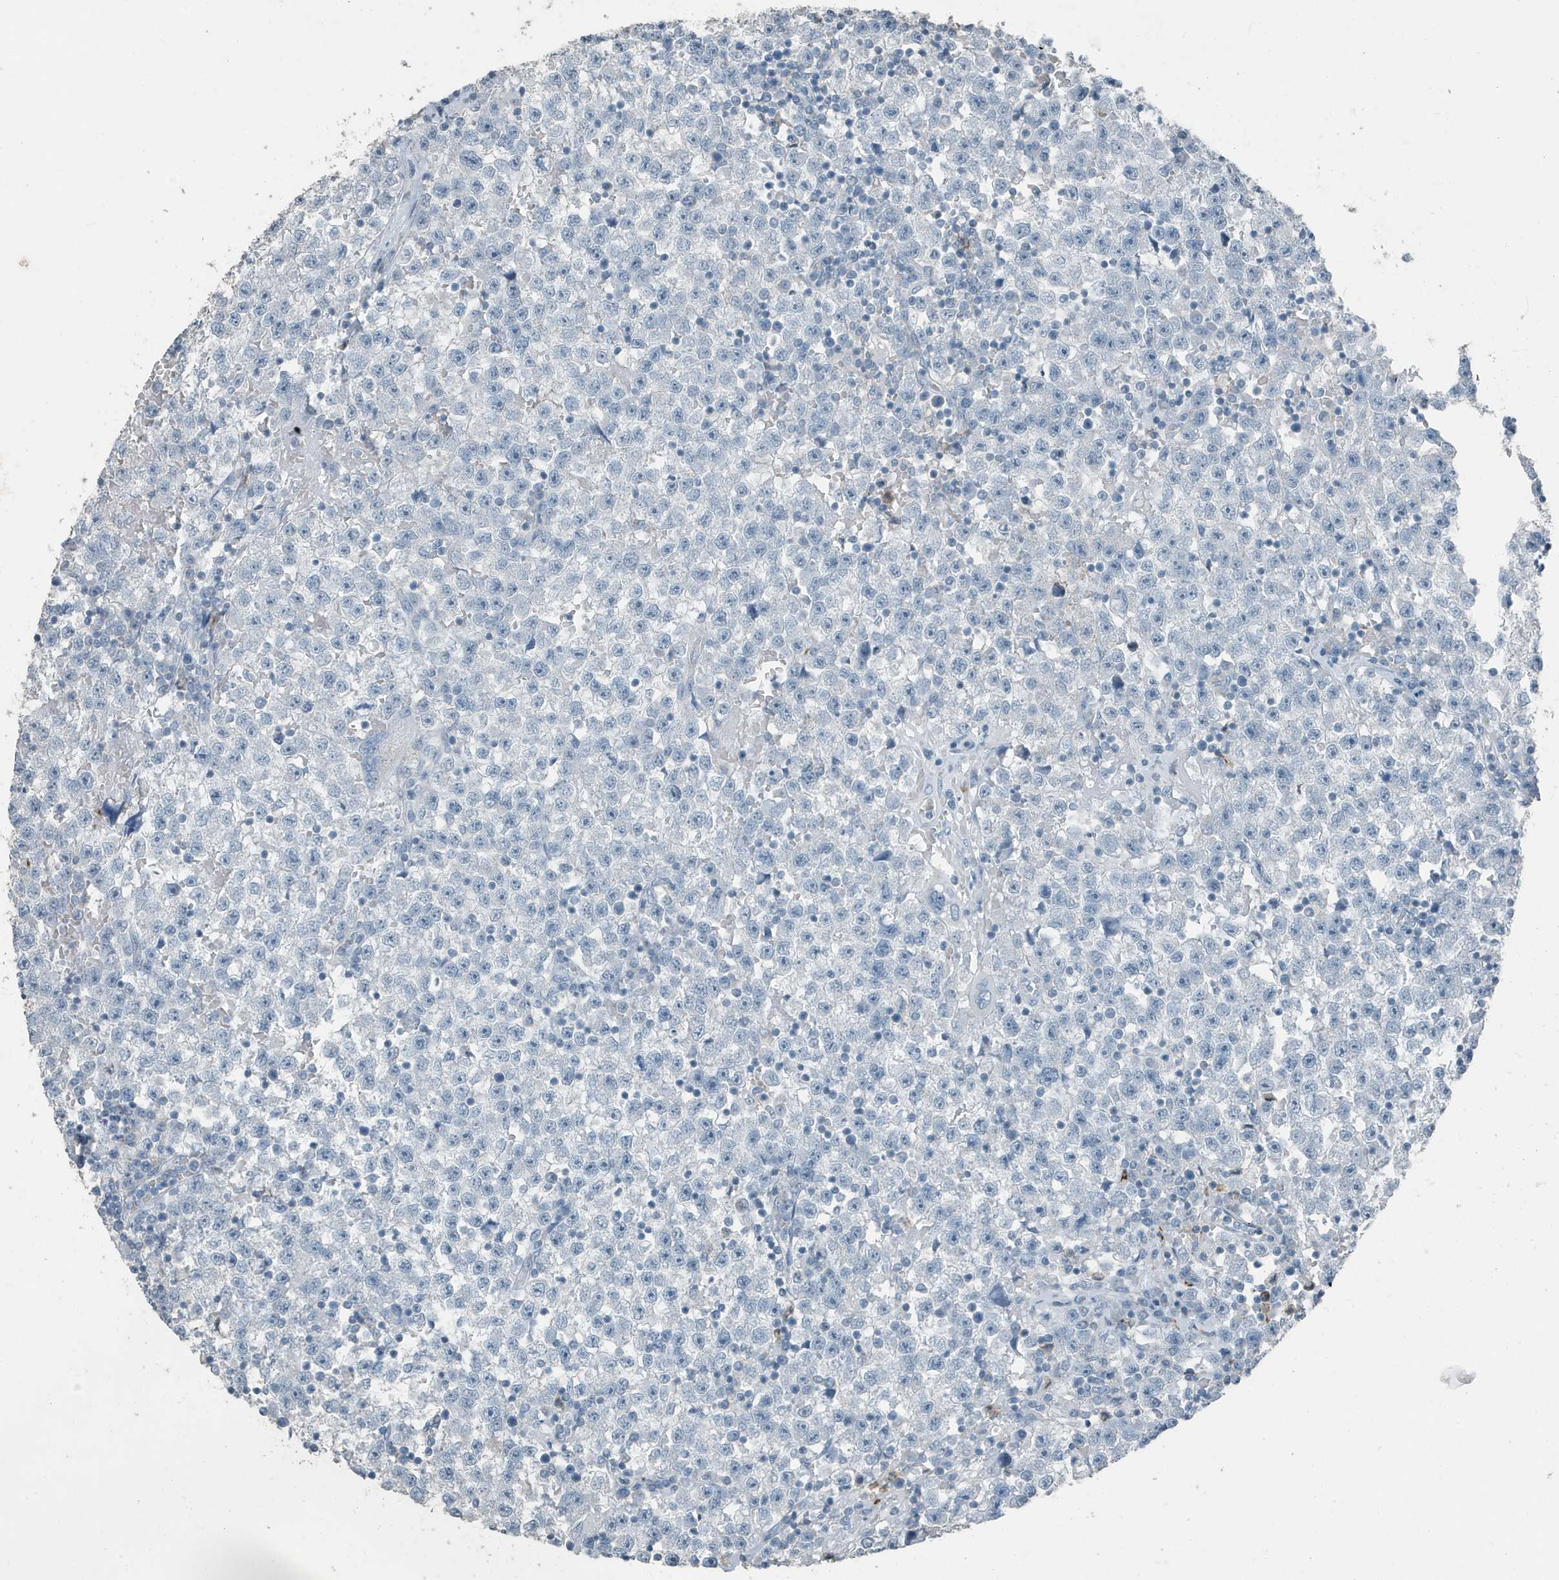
{"staining": {"intensity": "negative", "quantity": "none", "location": "none"}, "tissue": "testis cancer", "cell_type": "Tumor cells", "image_type": "cancer", "snomed": [{"axis": "morphology", "description": "Seminoma, NOS"}, {"axis": "topography", "description": "Testis"}], "caption": "IHC micrograph of testis cancer stained for a protein (brown), which exhibits no expression in tumor cells.", "gene": "FAM162A", "patient": {"sex": "male", "age": 22}}